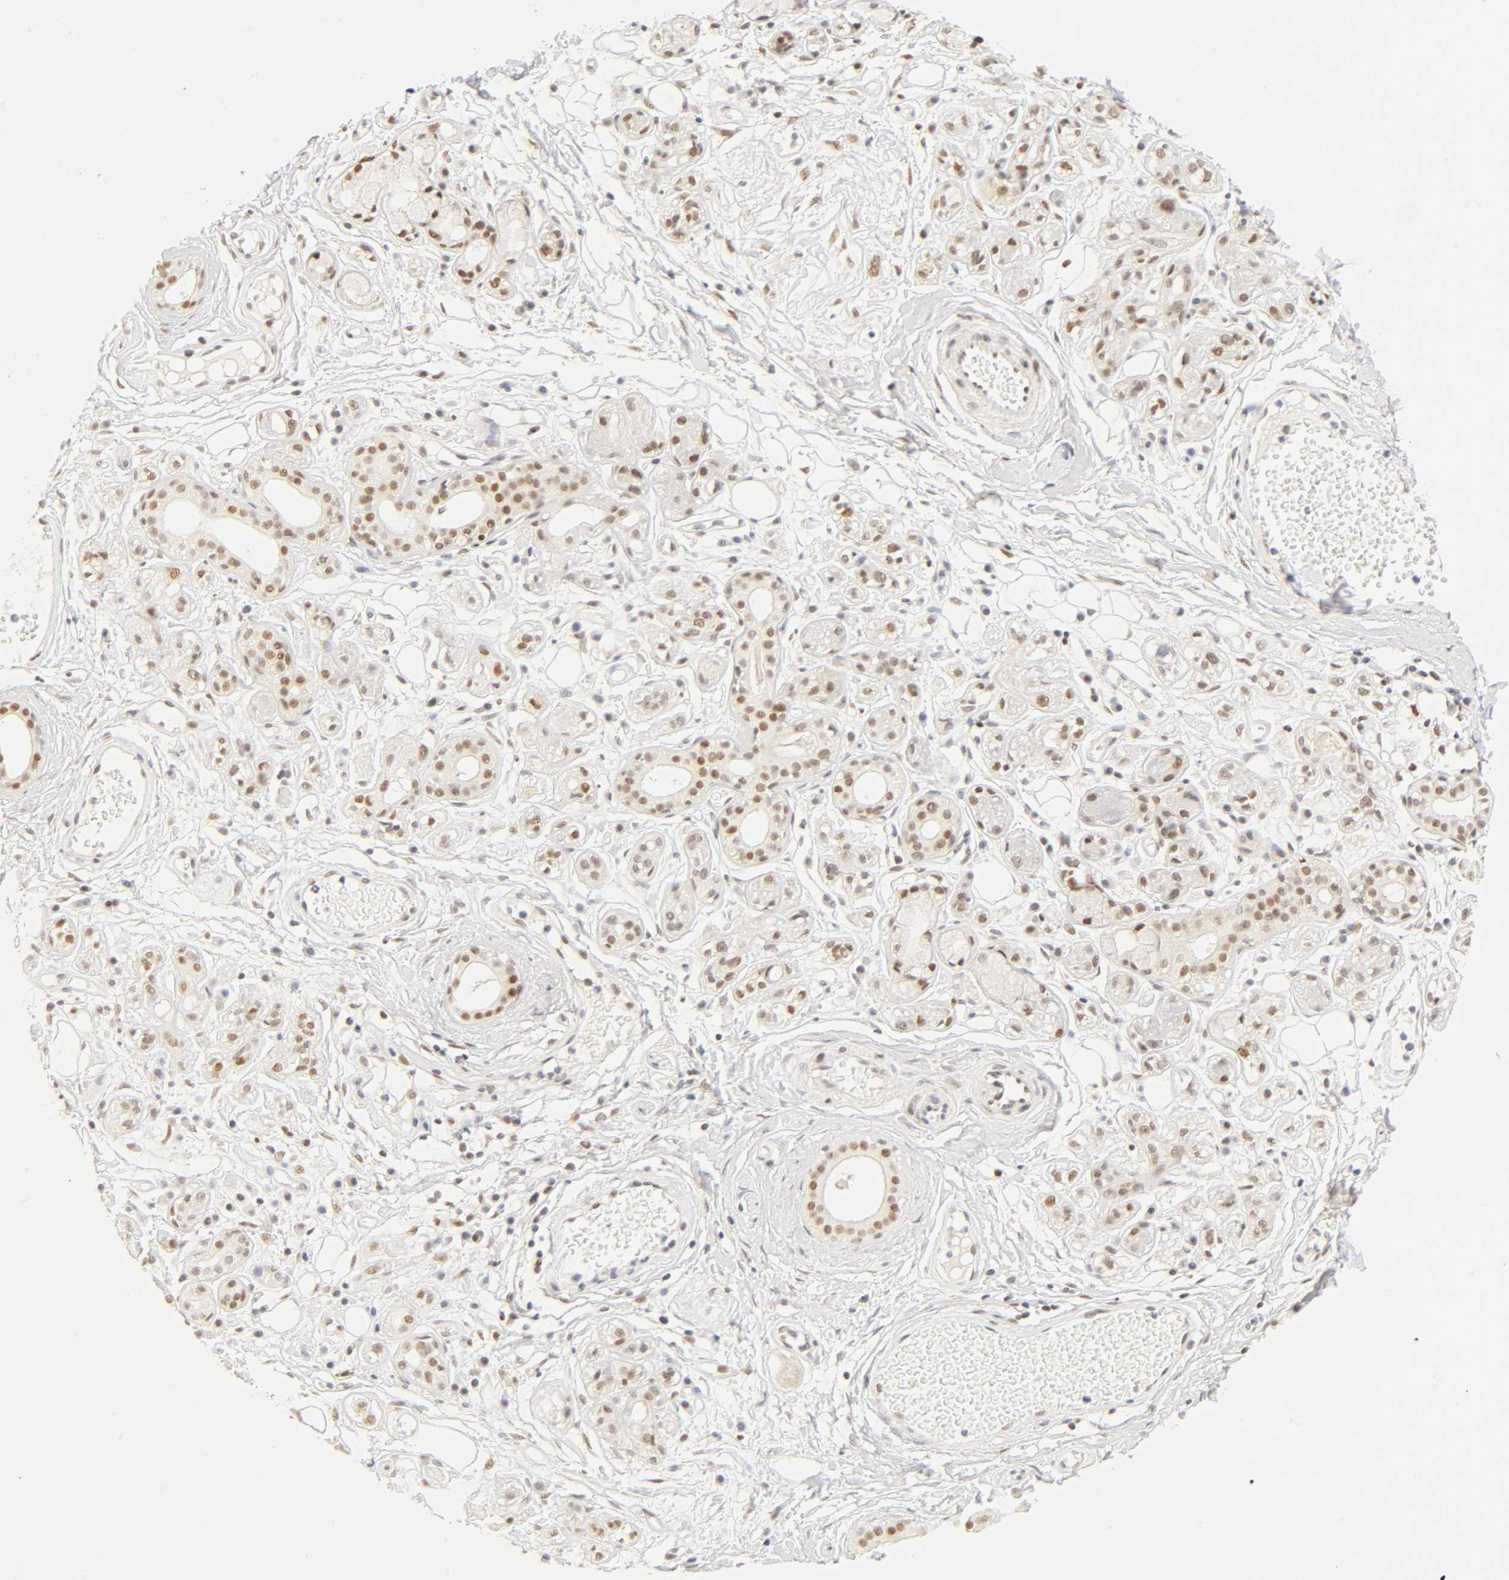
{"staining": {"intensity": "moderate", "quantity": "25%-75%", "location": "nuclear"}, "tissue": "salivary gland", "cell_type": "Glandular cells", "image_type": "normal", "snomed": [{"axis": "morphology", "description": "Normal tissue, NOS"}, {"axis": "topography", "description": "Salivary gland"}], "caption": "Salivary gland stained with a protein marker exhibits moderate staining in glandular cells.", "gene": "MNAT1", "patient": {"sex": "male", "age": 54}}